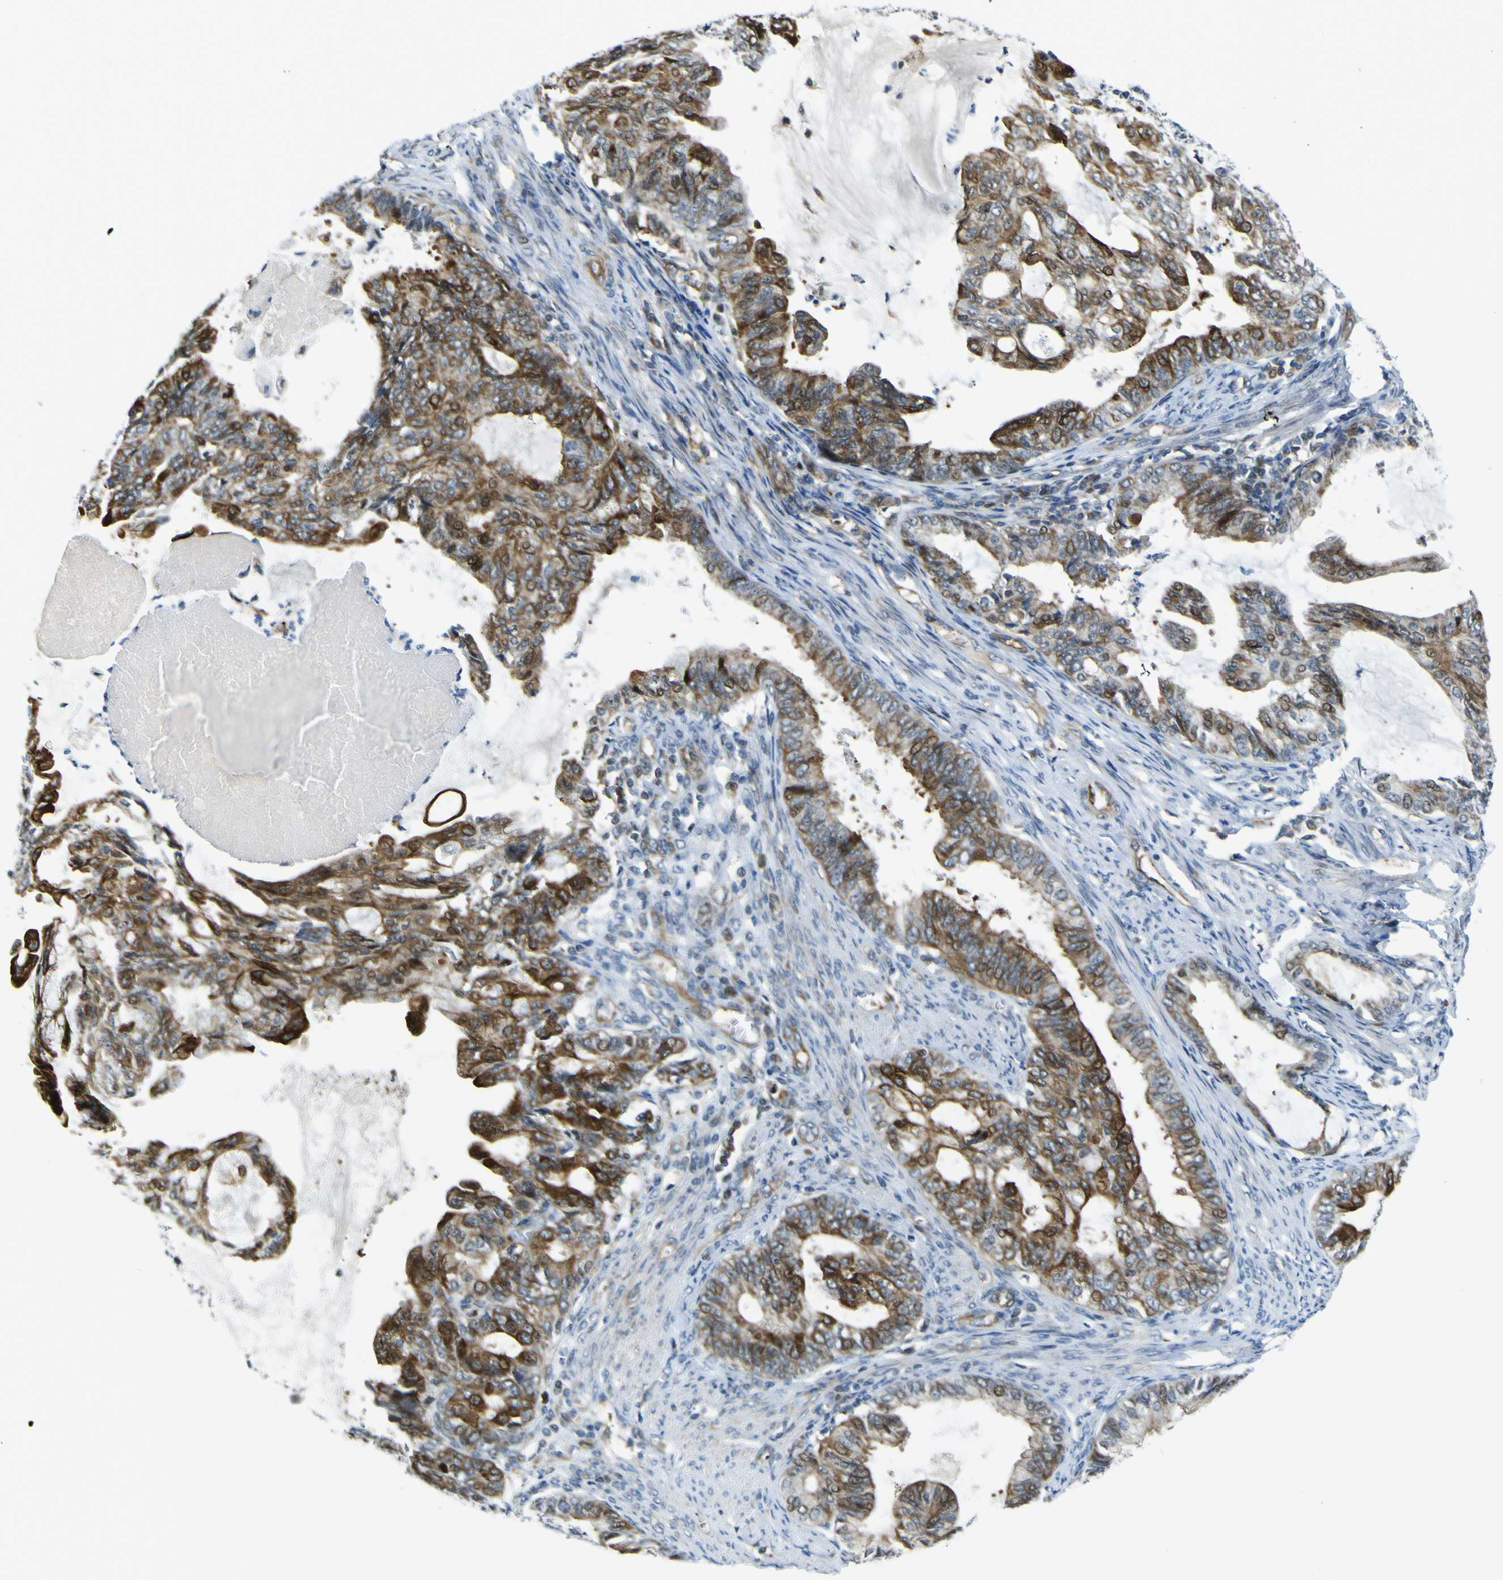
{"staining": {"intensity": "strong", "quantity": ">75%", "location": "cytoplasmic/membranous,nuclear"}, "tissue": "endometrial cancer", "cell_type": "Tumor cells", "image_type": "cancer", "snomed": [{"axis": "morphology", "description": "Adenocarcinoma, NOS"}, {"axis": "topography", "description": "Endometrium"}], "caption": "A high-resolution image shows immunohistochemistry staining of endometrial cancer, which exhibits strong cytoplasmic/membranous and nuclear expression in approximately >75% of tumor cells.", "gene": "KDM7A", "patient": {"sex": "female", "age": 86}}